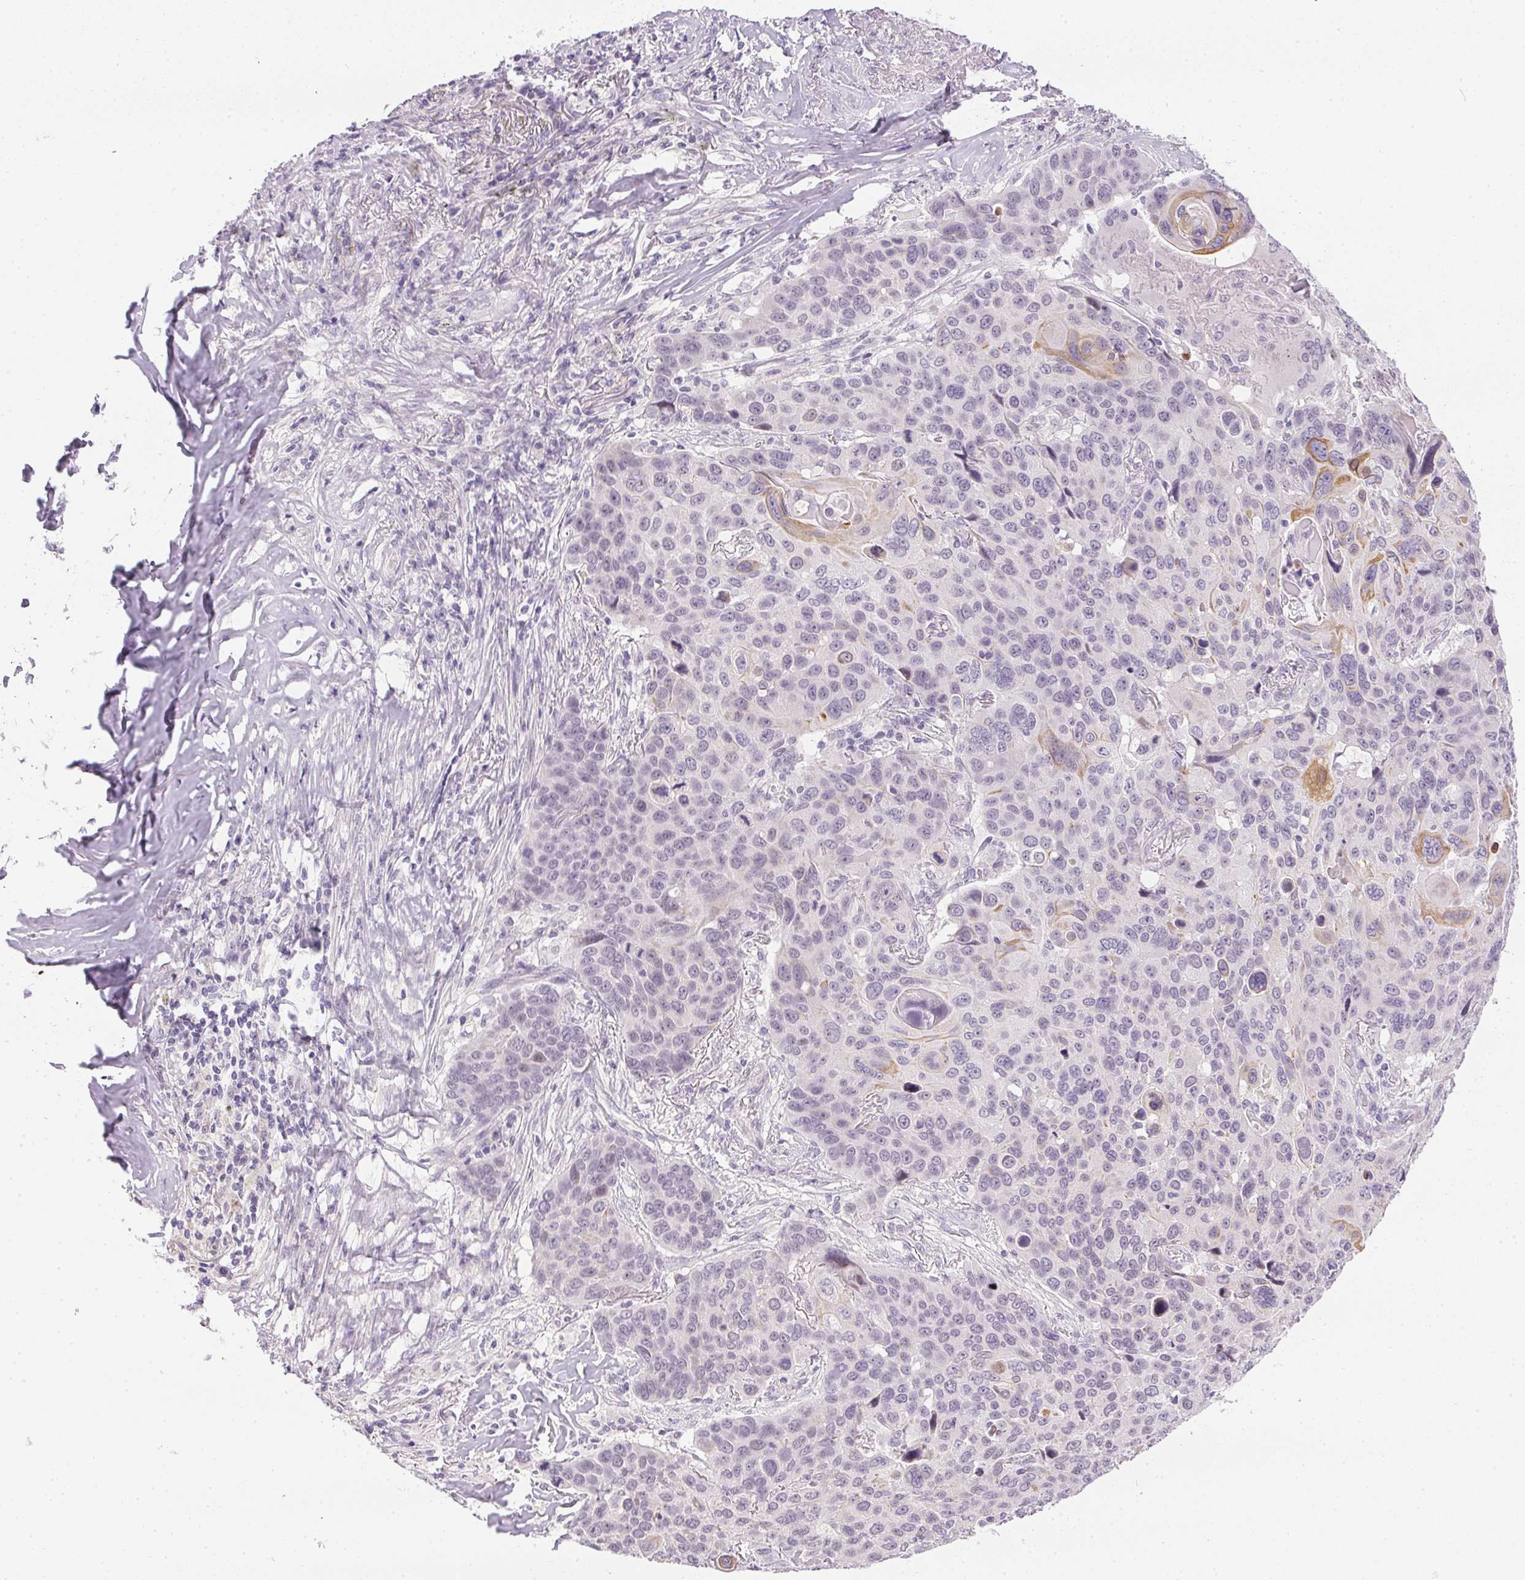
{"staining": {"intensity": "negative", "quantity": "none", "location": "none"}, "tissue": "lung cancer", "cell_type": "Tumor cells", "image_type": "cancer", "snomed": [{"axis": "morphology", "description": "Squamous cell carcinoma, NOS"}, {"axis": "topography", "description": "Lung"}], "caption": "This is an immunohistochemistry micrograph of lung cancer (squamous cell carcinoma). There is no expression in tumor cells.", "gene": "GSDMC", "patient": {"sex": "male", "age": 68}}